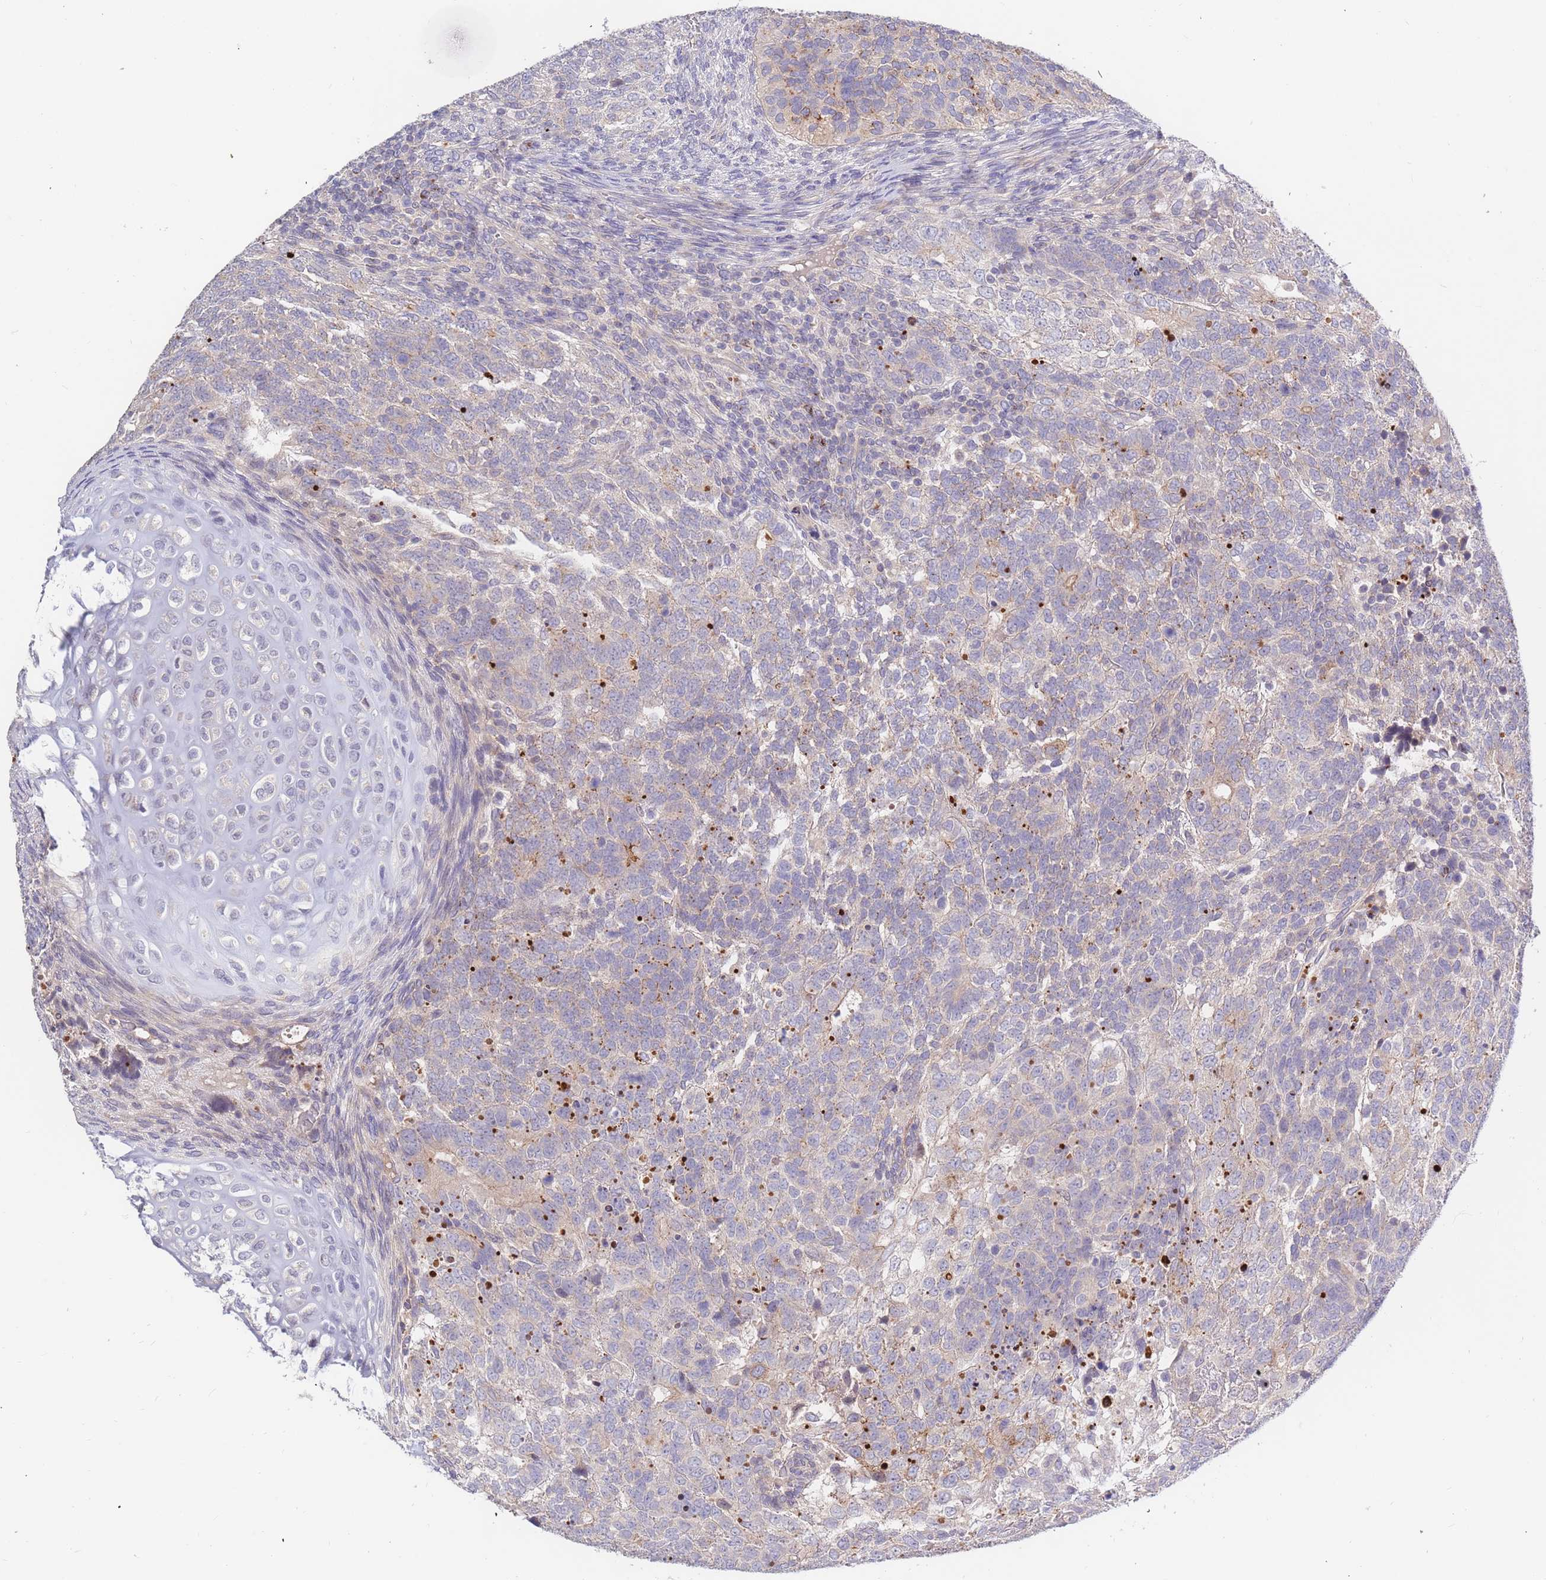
{"staining": {"intensity": "weak", "quantity": "<25%", "location": "cytoplasmic/membranous"}, "tissue": "testis cancer", "cell_type": "Tumor cells", "image_type": "cancer", "snomed": [{"axis": "morphology", "description": "Carcinoma, Embryonal, NOS"}, {"axis": "topography", "description": "Testis"}], "caption": "Micrograph shows no significant protein expression in tumor cells of embryonal carcinoma (testis).", "gene": "BORCS5", "patient": {"sex": "male", "age": 23}}